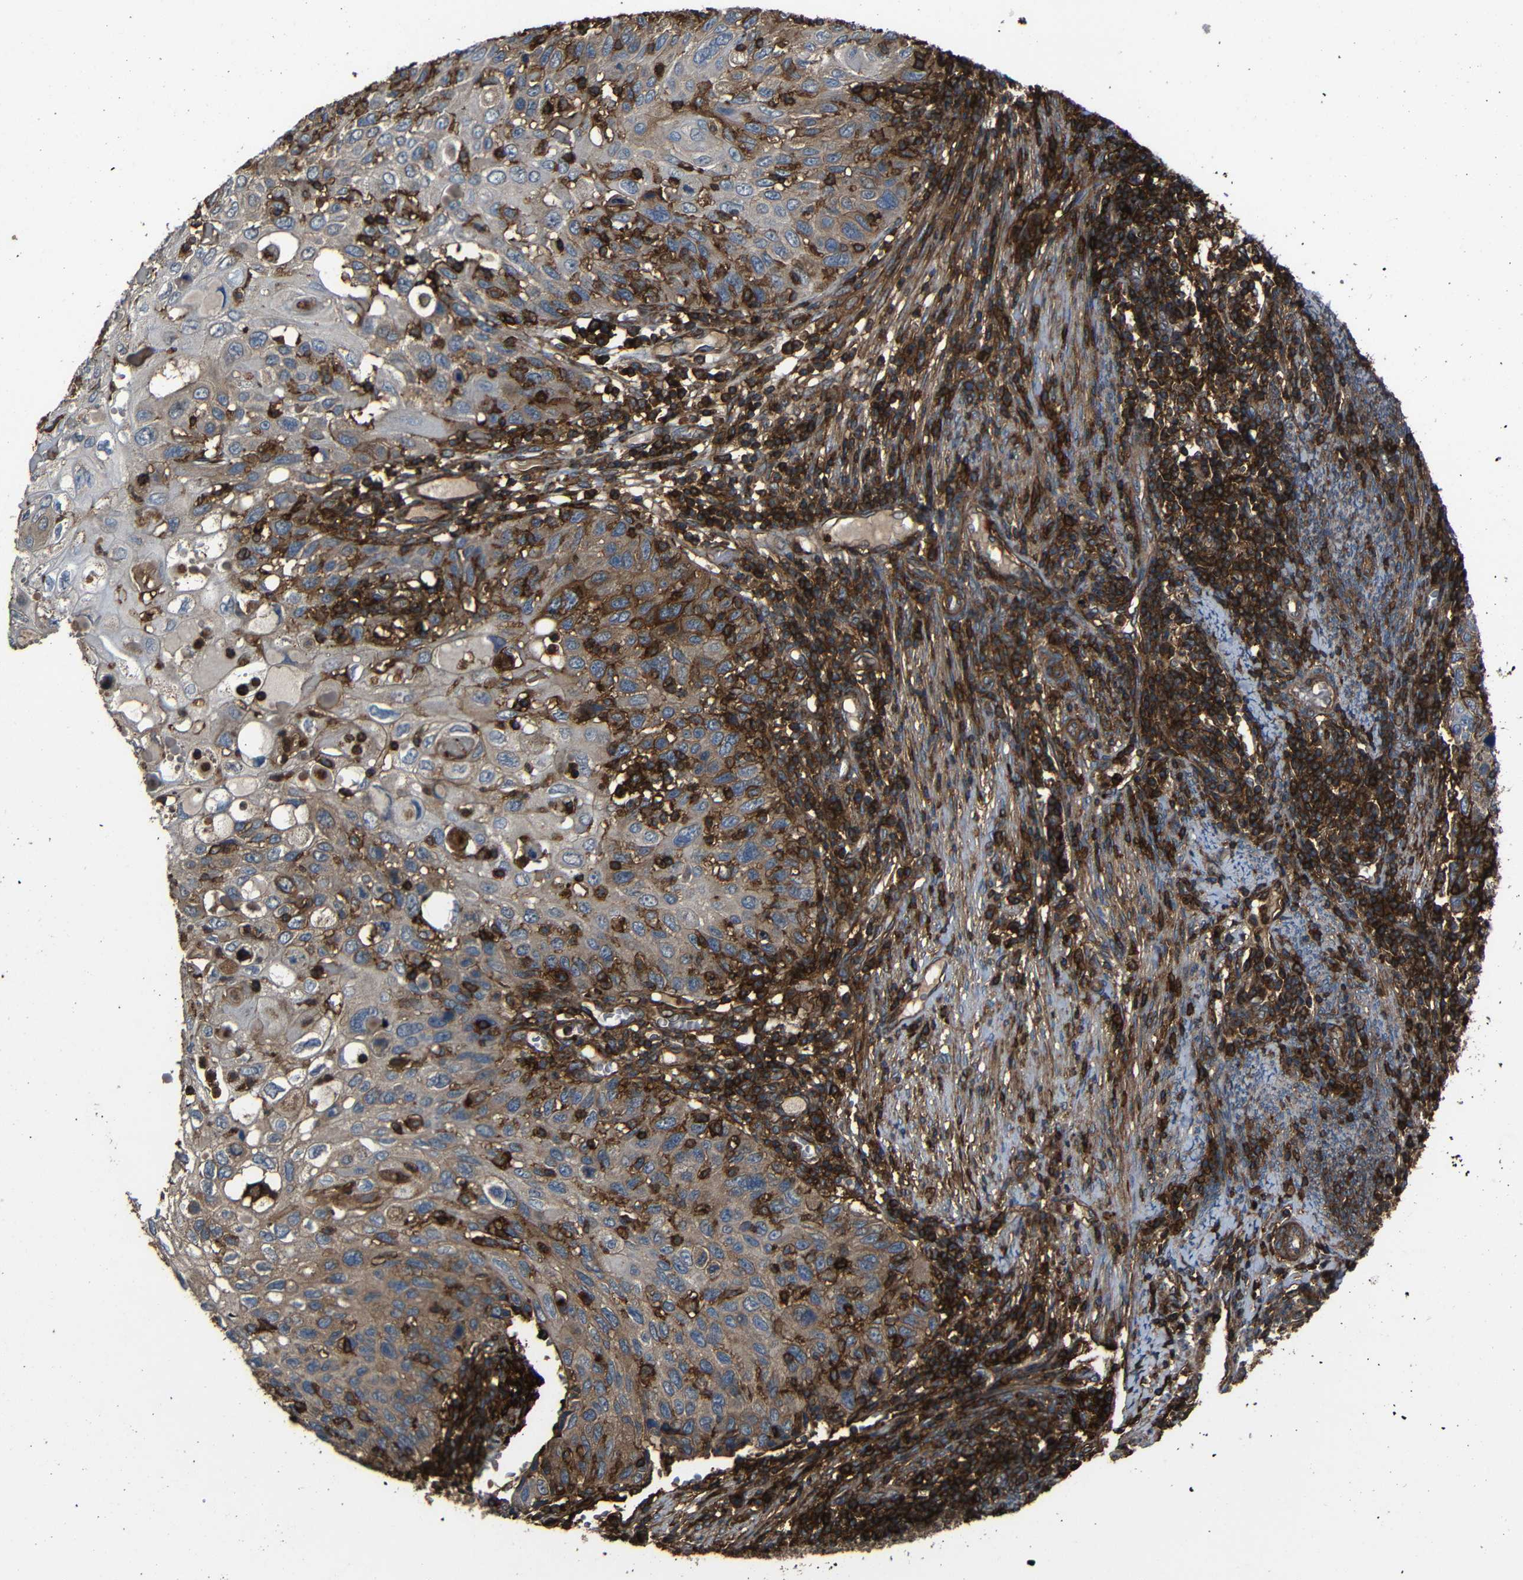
{"staining": {"intensity": "moderate", "quantity": "25%-75%", "location": "cytoplasmic/membranous"}, "tissue": "cervical cancer", "cell_type": "Tumor cells", "image_type": "cancer", "snomed": [{"axis": "morphology", "description": "Squamous cell carcinoma, NOS"}, {"axis": "topography", "description": "Cervix"}], "caption": "Immunohistochemical staining of human squamous cell carcinoma (cervical) demonstrates medium levels of moderate cytoplasmic/membranous positivity in approximately 25%-75% of tumor cells.", "gene": "ADGRE5", "patient": {"sex": "female", "age": 70}}